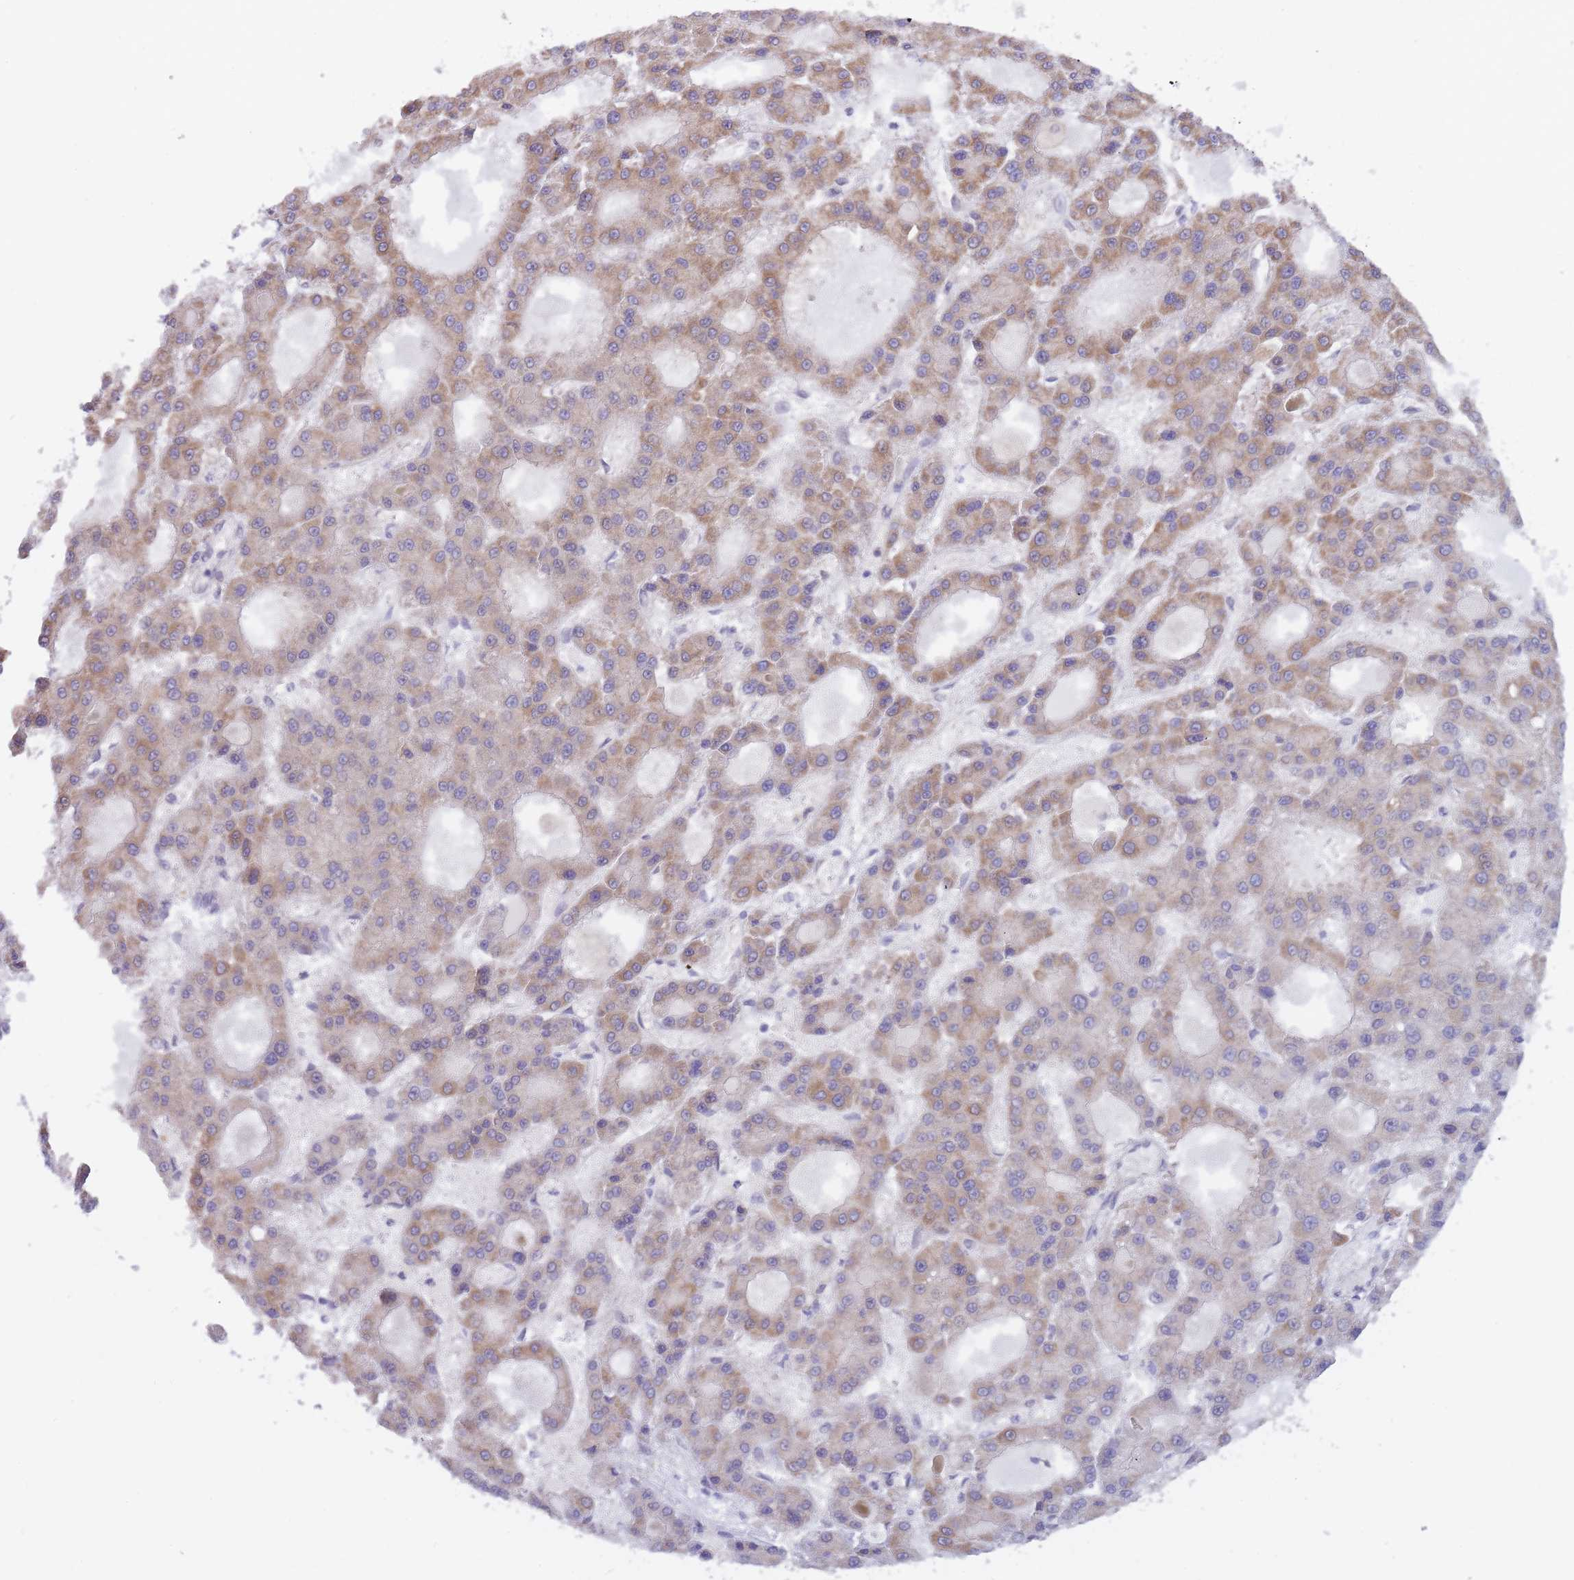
{"staining": {"intensity": "weak", "quantity": "25%-75%", "location": "cytoplasmic/membranous"}, "tissue": "liver cancer", "cell_type": "Tumor cells", "image_type": "cancer", "snomed": [{"axis": "morphology", "description": "Carcinoma, Hepatocellular, NOS"}, {"axis": "topography", "description": "Liver"}], "caption": "Human liver cancer (hepatocellular carcinoma) stained with a brown dye exhibits weak cytoplasmic/membranous positive positivity in approximately 25%-75% of tumor cells.", "gene": "NSFL1C", "patient": {"sex": "male", "age": 70}}